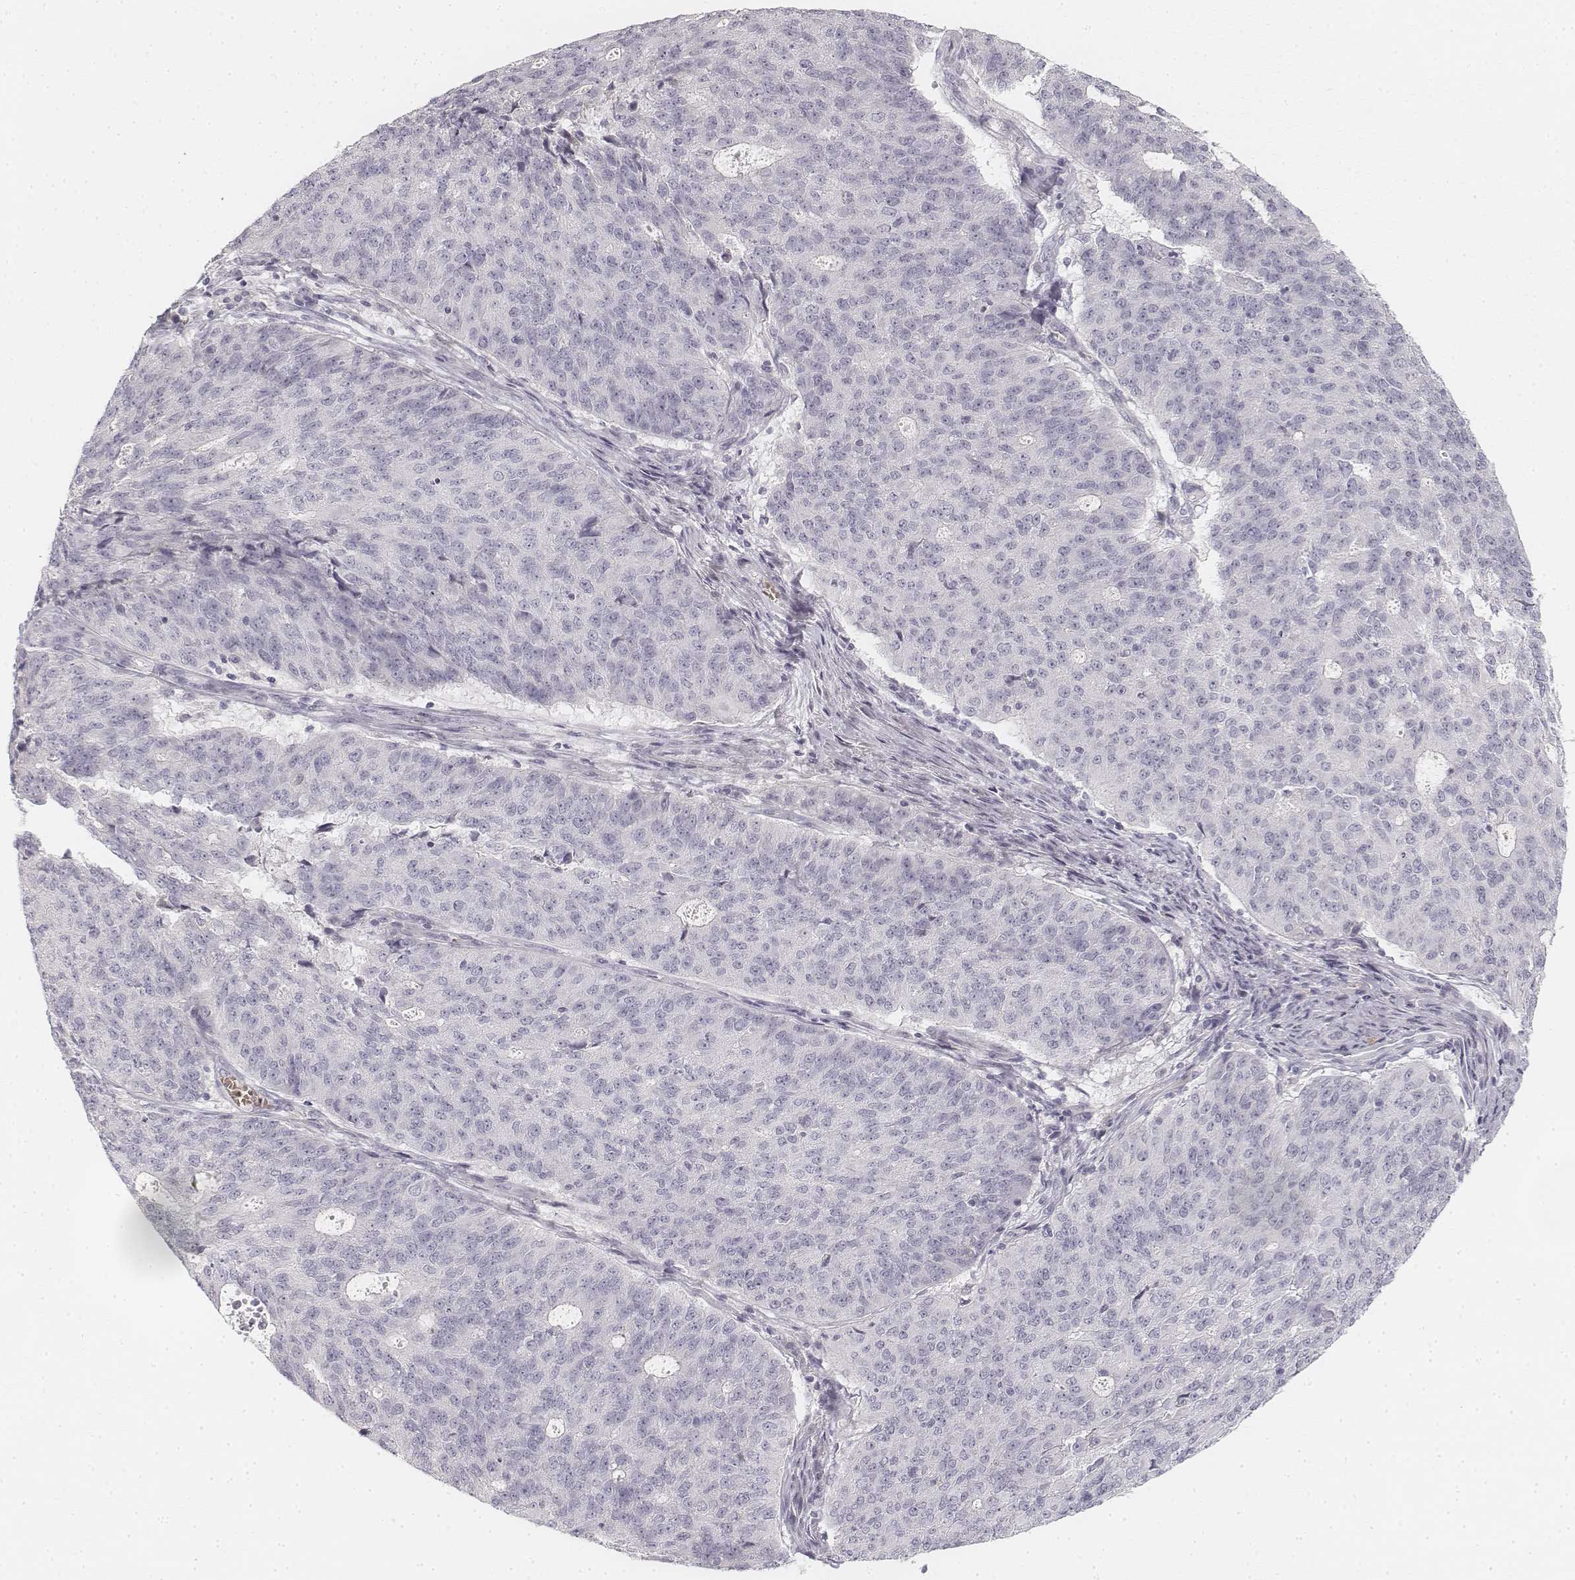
{"staining": {"intensity": "negative", "quantity": "none", "location": "none"}, "tissue": "endometrial cancer", "cell_type": "Tumor cells", "image_type": "cancer", "snomed": [{"axis": "morphology", "description": "Adenocarcinoma, NOS"}, {"axis": "topography", "description": "Endometrium"}], "caption": "High magnification brightfield microscopy of endometrial cancer stained with DAB (3,3'-diaminobenzidine) (brown) and counterstained with hematoxylin (blue): tumor cells show no significant staining.", "gene": "DSG4", "patient": {"sex": "female", "age": 82}}